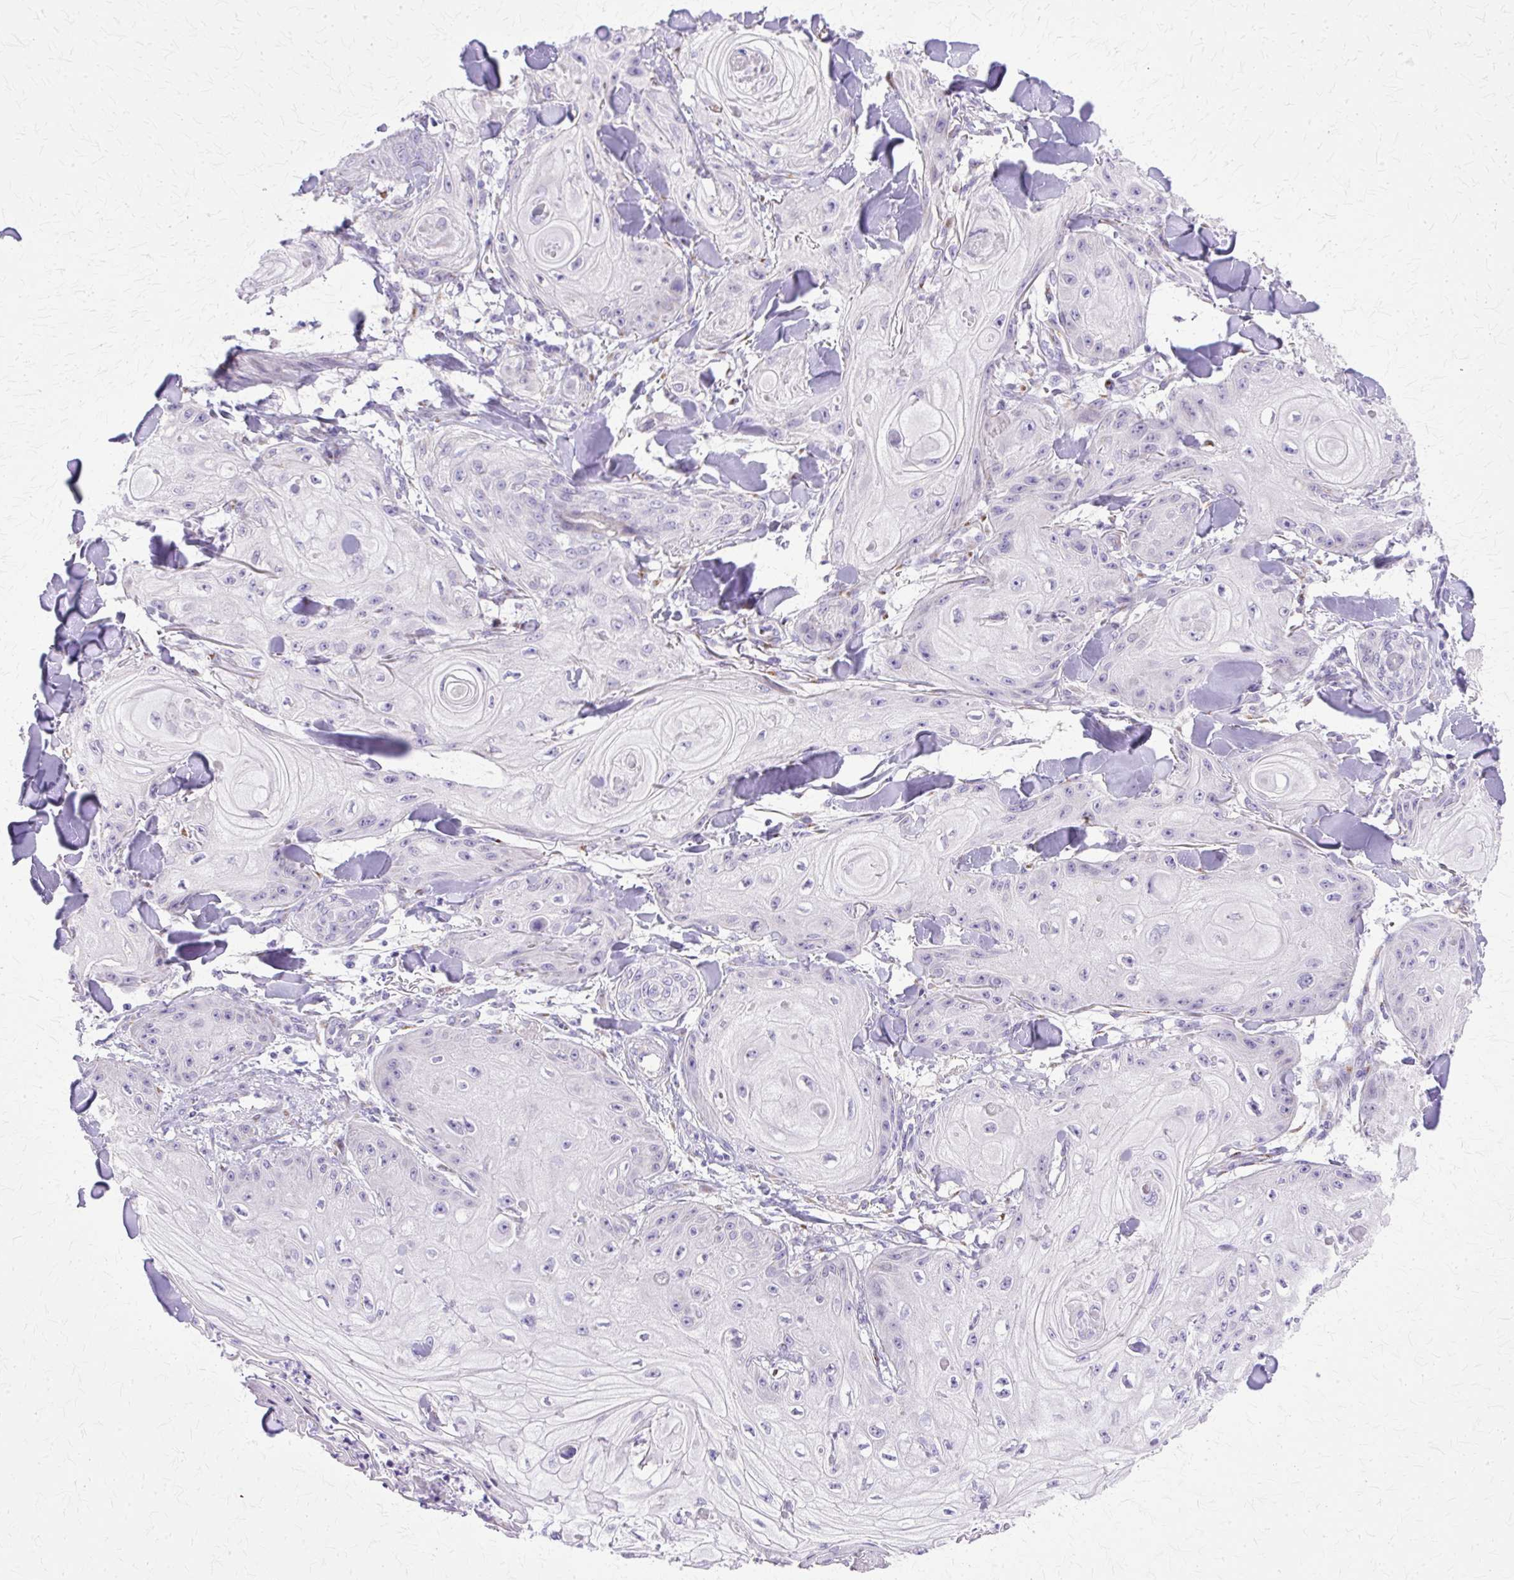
{"staining": {"intensity": "negative", "quantity": "none", "location": "none"}, "tissue": "skin cancer", "cell_type": "Tumor cells", "image_type": "cancer", "snomed": [{"axis": "morphology", "description": "Squamous cell carcinoma, NOS"}, {"axis": "topography", "description": "Skin"}], "caption": "The IHC image has no significant positivity in tumor cells of skin cancer (squamous cell carcinoma) tissue.", "gene": "TBC1D3G", "patient": {"sex": "male", "age": 74}}